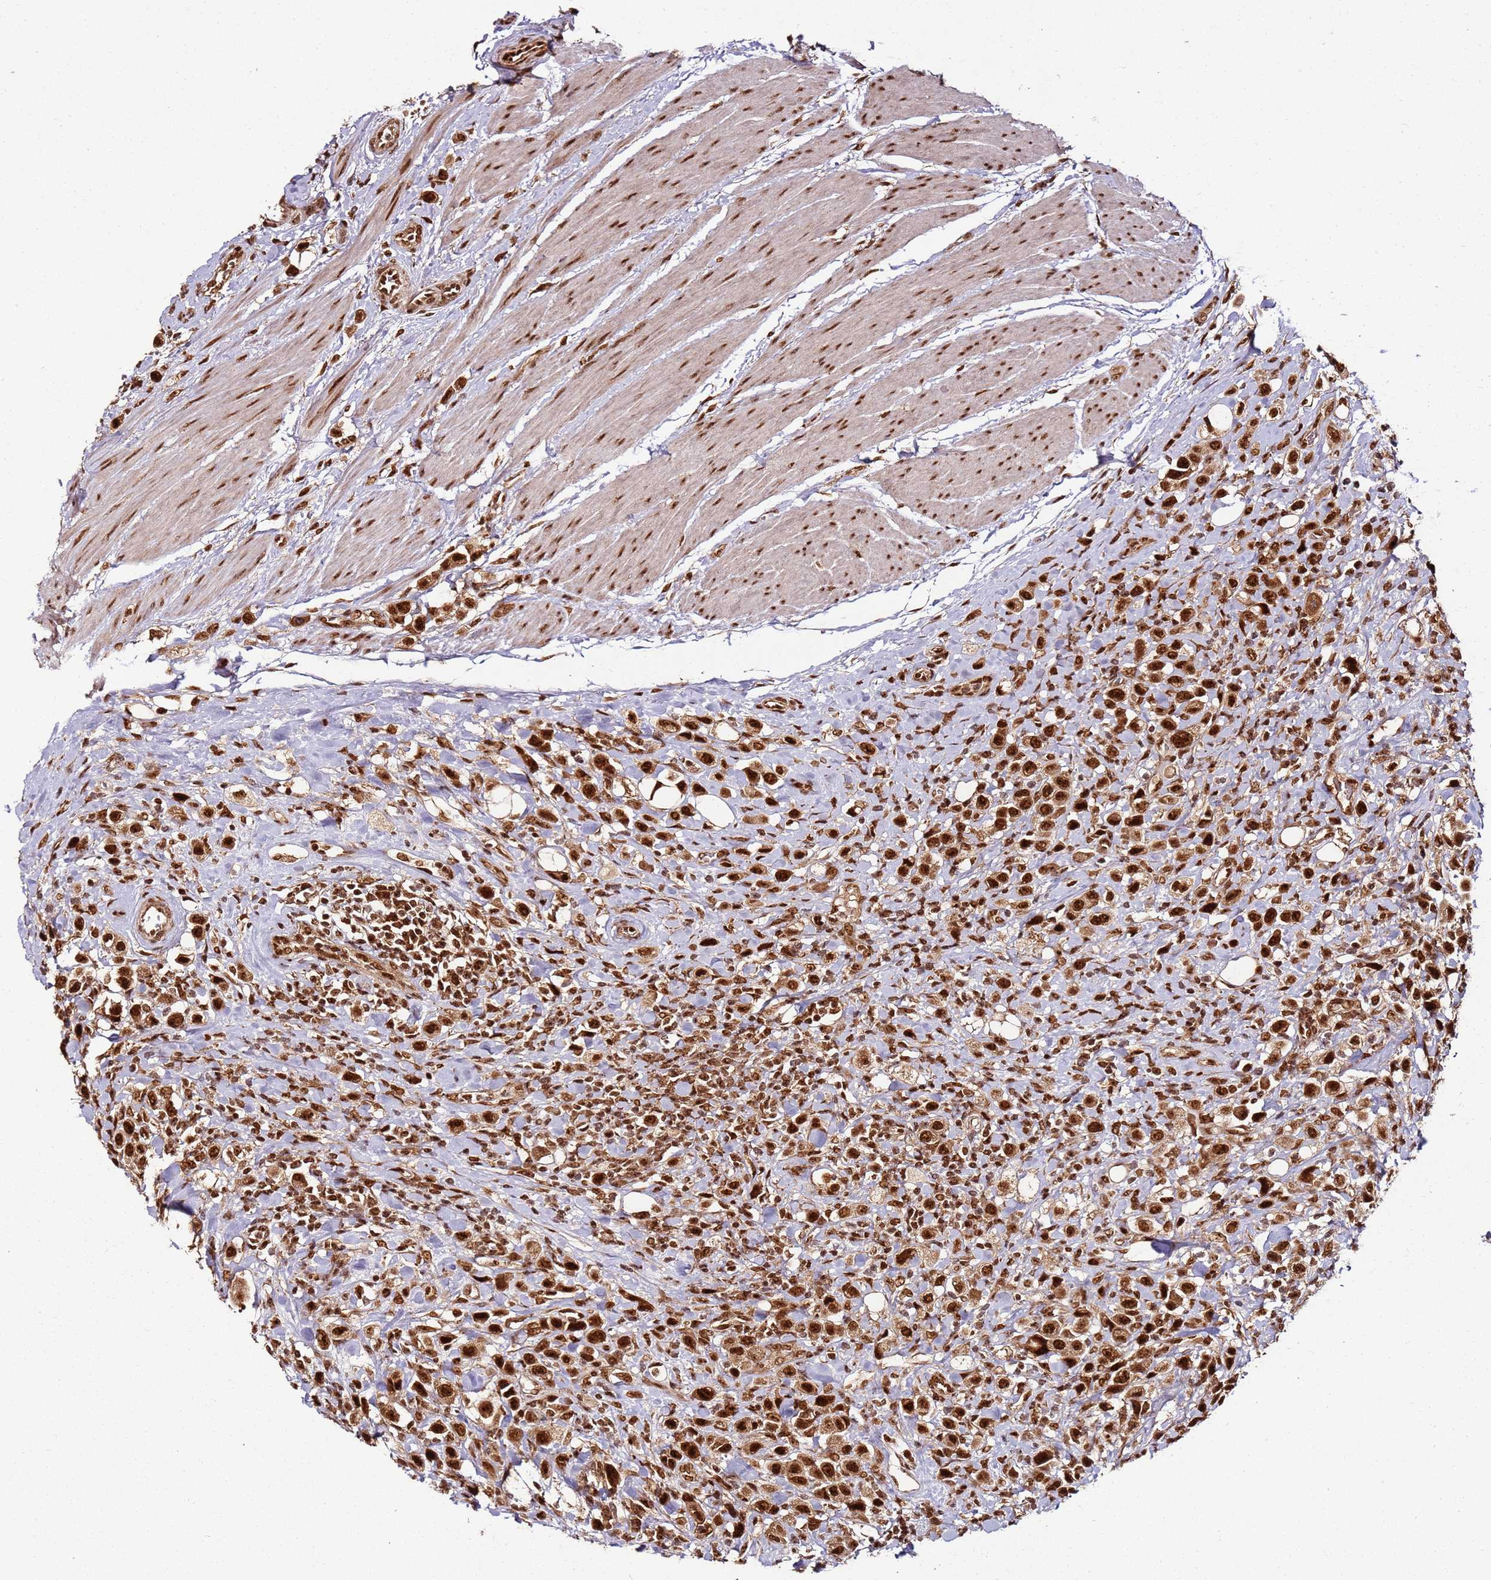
{"staining": {"intensity": "strong", "quantity": ">75%", "location": "nuclear"}, "tissue": "urothelial cancer", "cell_type": "Tumor cells", "image_type": "cancer", "snomed": [{"axis": "morphology", "description": "Urothelial carcinoma, High grade"}, {"axis": "topography", "description": "Urinary bladder"}], "caption": "Urothelial carcinoma (high-grade) stained with a brown dye displays strong nuclear positive expression in approximately >75% of tumor cells.", "gene": "XRN2", "patient": {"sex": "male", "age": 50}}